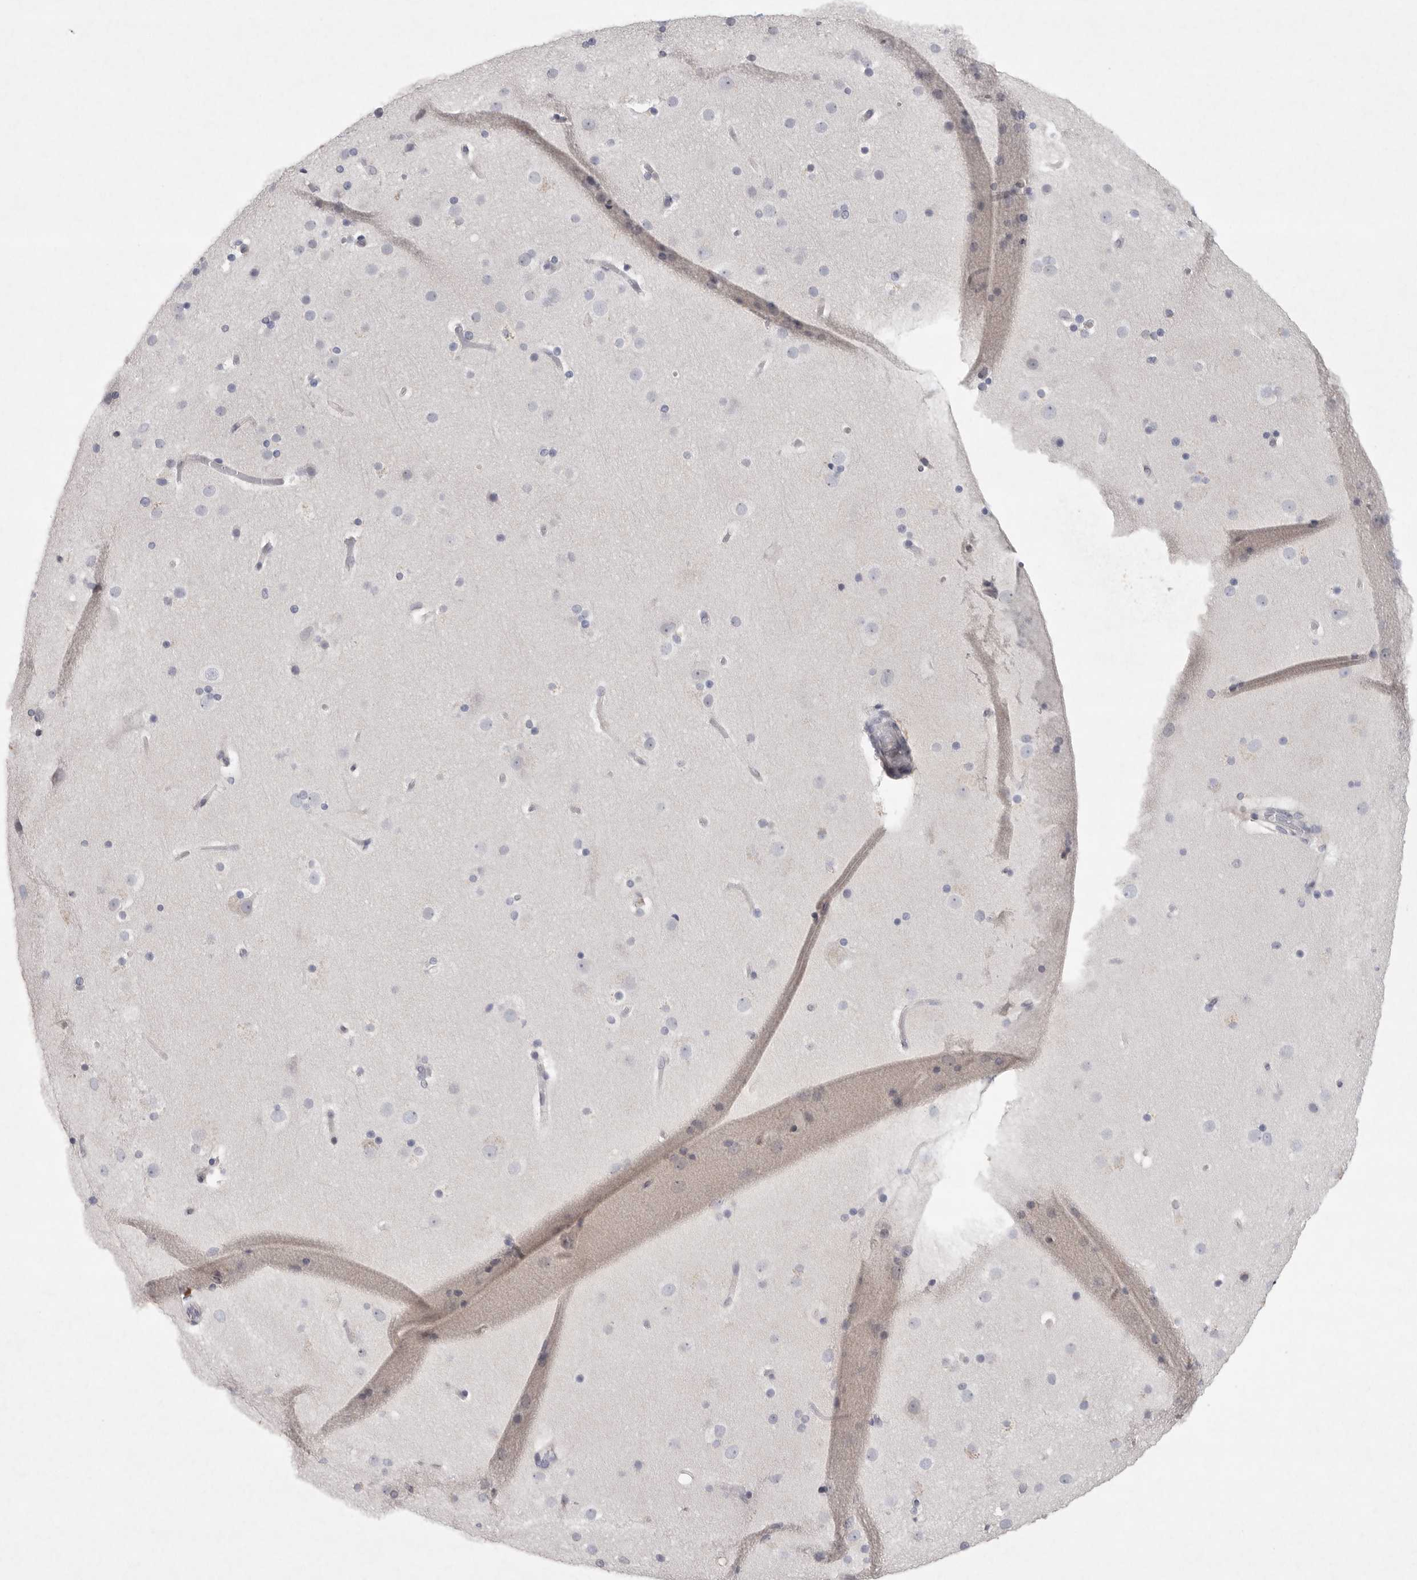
{"staining": {"intensity": "negative", "quantity": "none", "location": "none"}, "tissue": "cerebral cortex", "cell_type": "Endothelial cells", "image_type": "normal", "snomed": [{"axis": "morphology", "description": "Normal tissue, NOS"}, {"axis": "topography", "description": "Cerebral cortex"}], "caption": "IHC image of unremarkable cerebral cortex: human cerebral cortex stained with DAB (3,3'-diaminobenzidine) displays no significant protein expression in endothelial cells.", "gene": "TMEM69", "patient": {"sex": "male", "age": 57}}